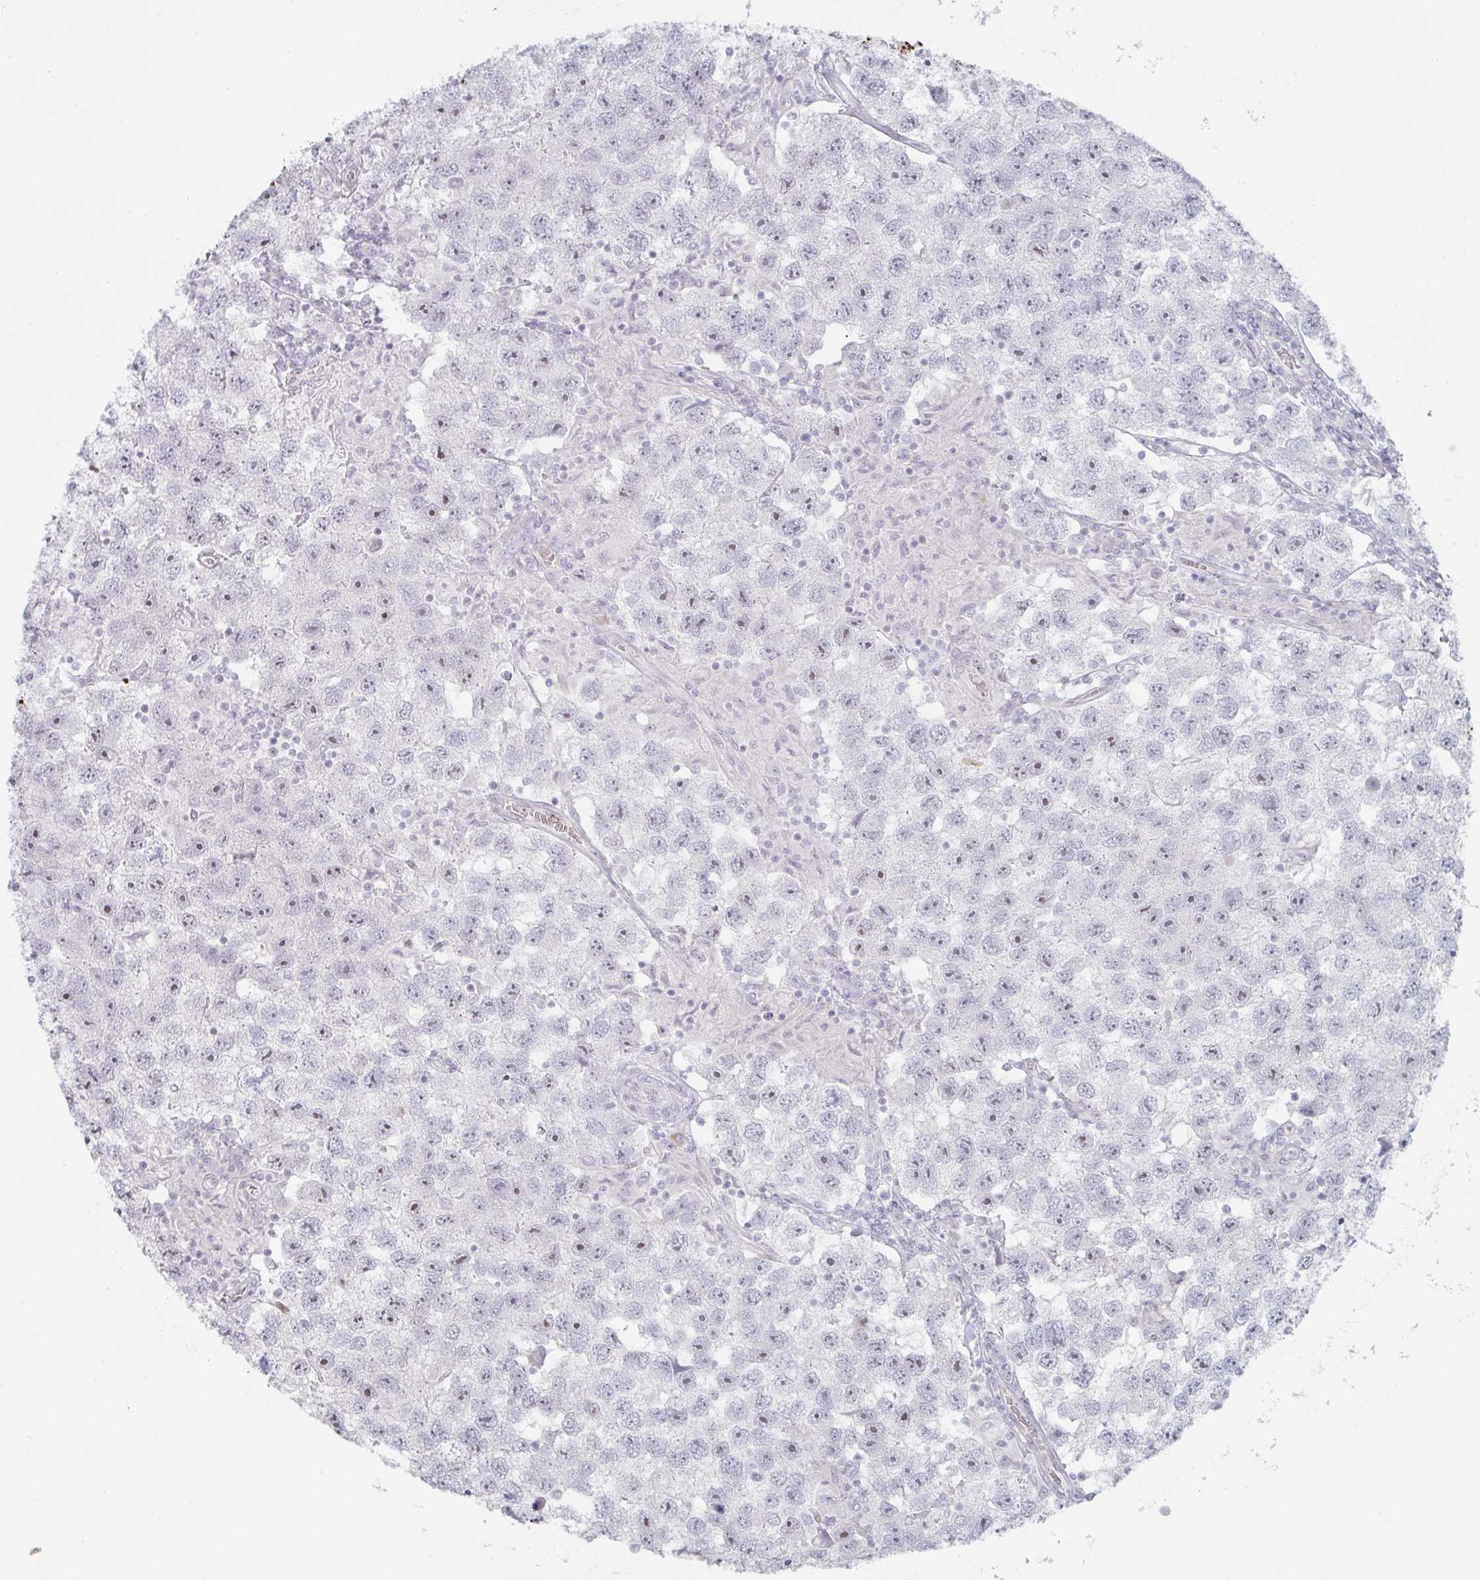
{"staining": {"intensity": "negative", "quantity": "none", "location": "none"}, "tissue": "testis cancer", "cell_type": "Tumor cells", "image_type": "cancer", "snomed": [{"axis": "morphology", "description": "Seminoma, NOS"}, {"axis": "topography", "description": "Testis"}], "caption": "A micrograph of seminoma (testis) stained for a protein exhibits no brown staining in tumor cells. (DAB IHC with hematoxylin counter stain).", "gene": "POU2AF2", "patient": {"sex": "male", "age": 26}}